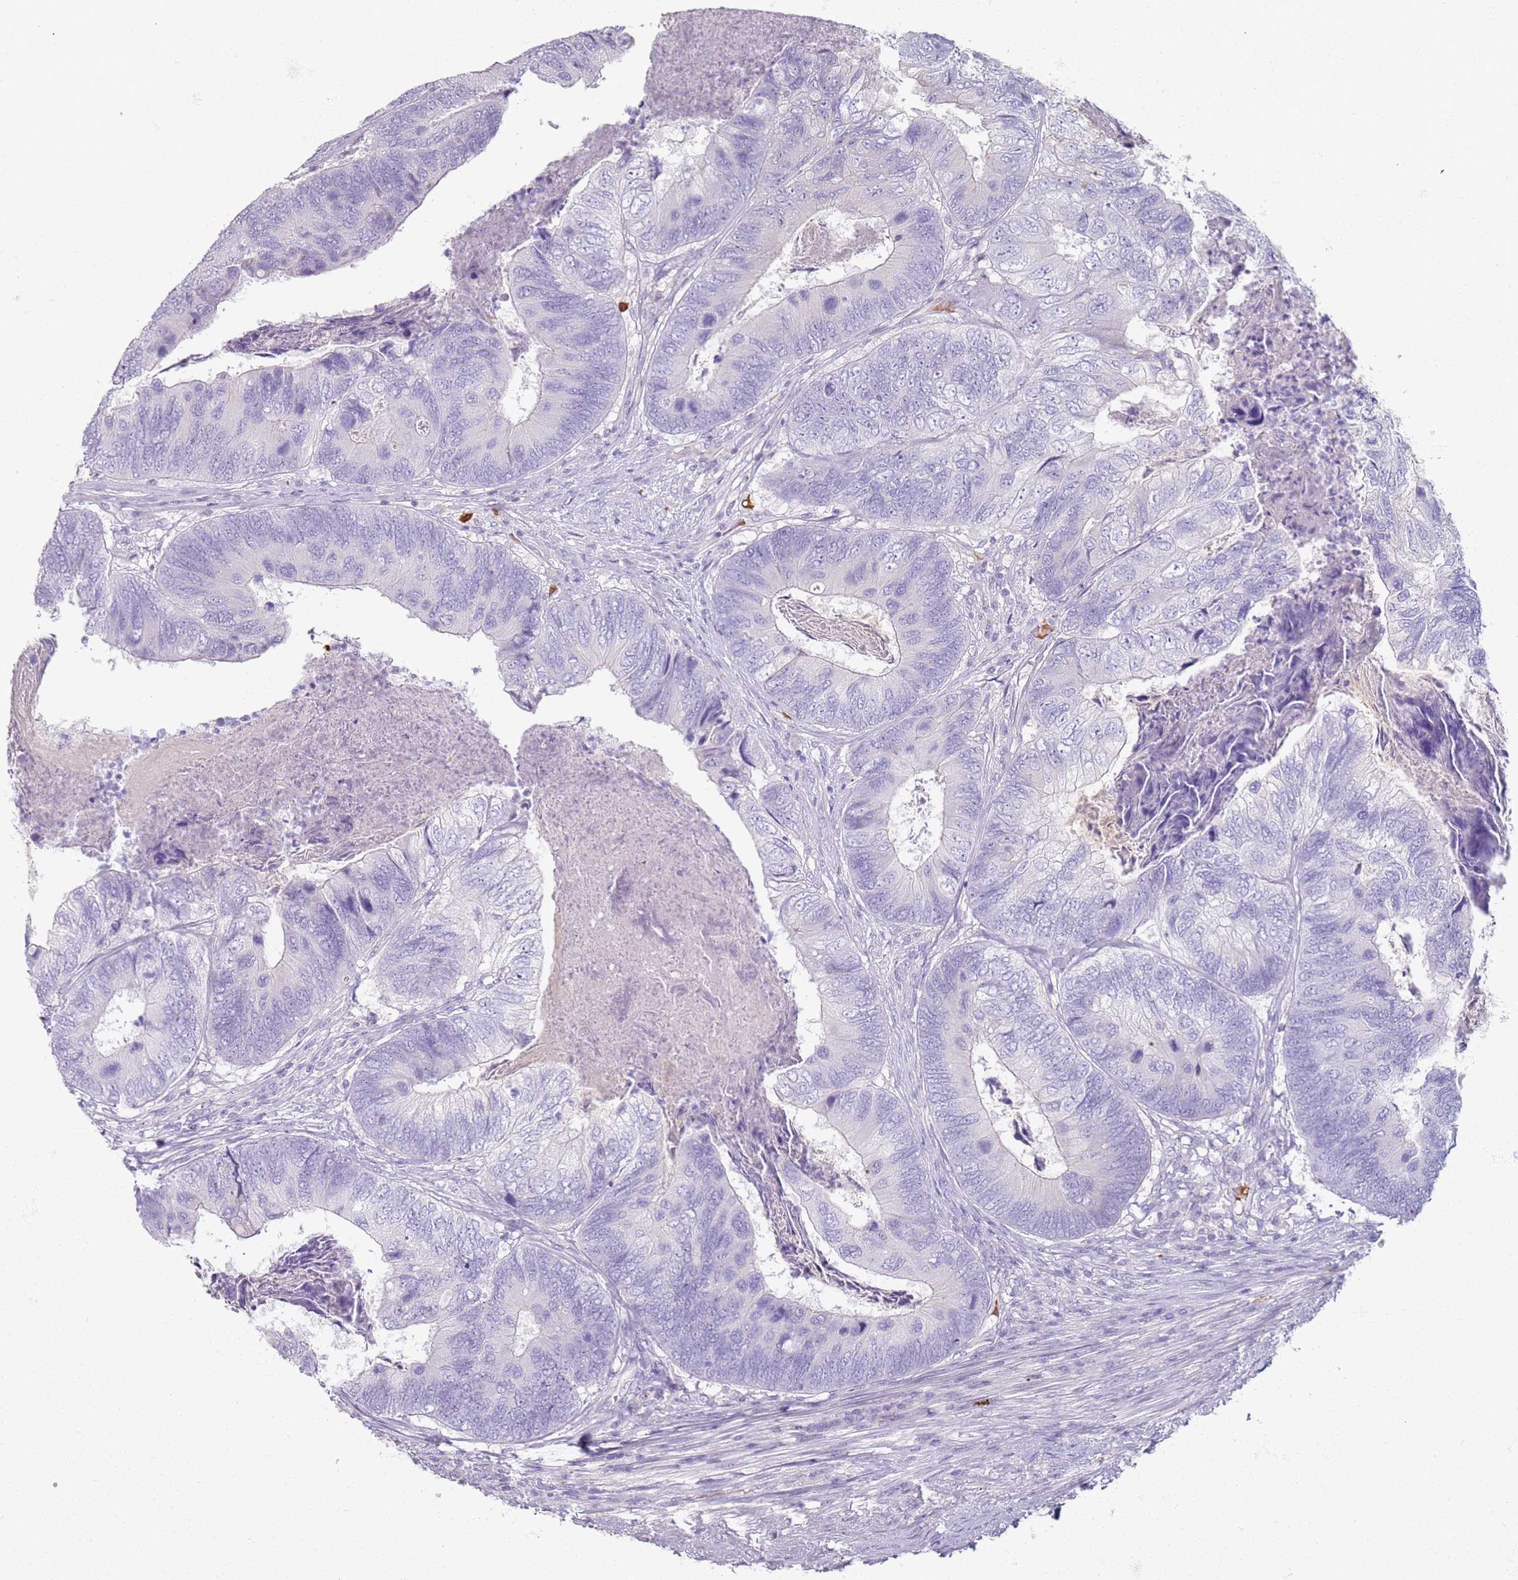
{"staining": {"intensity": "negative", "quantity": "none", "location": "none"}, "tissue": "colorectal cancer", "cell_type": "Tumor cells", "image_type": "cancer", "snomed": [{"axis": "morphology", "description": "Adenocarcinoma, NOS"}, {"axis": "topography", "description": "Colon"}], "caption": "Immunohistochemical staining of human adenocarcinoma (colorectal) displays no significant positivity in tumor cells.", "gene": "CD40LG", "patient": {"sex": "female", "age": 67}}